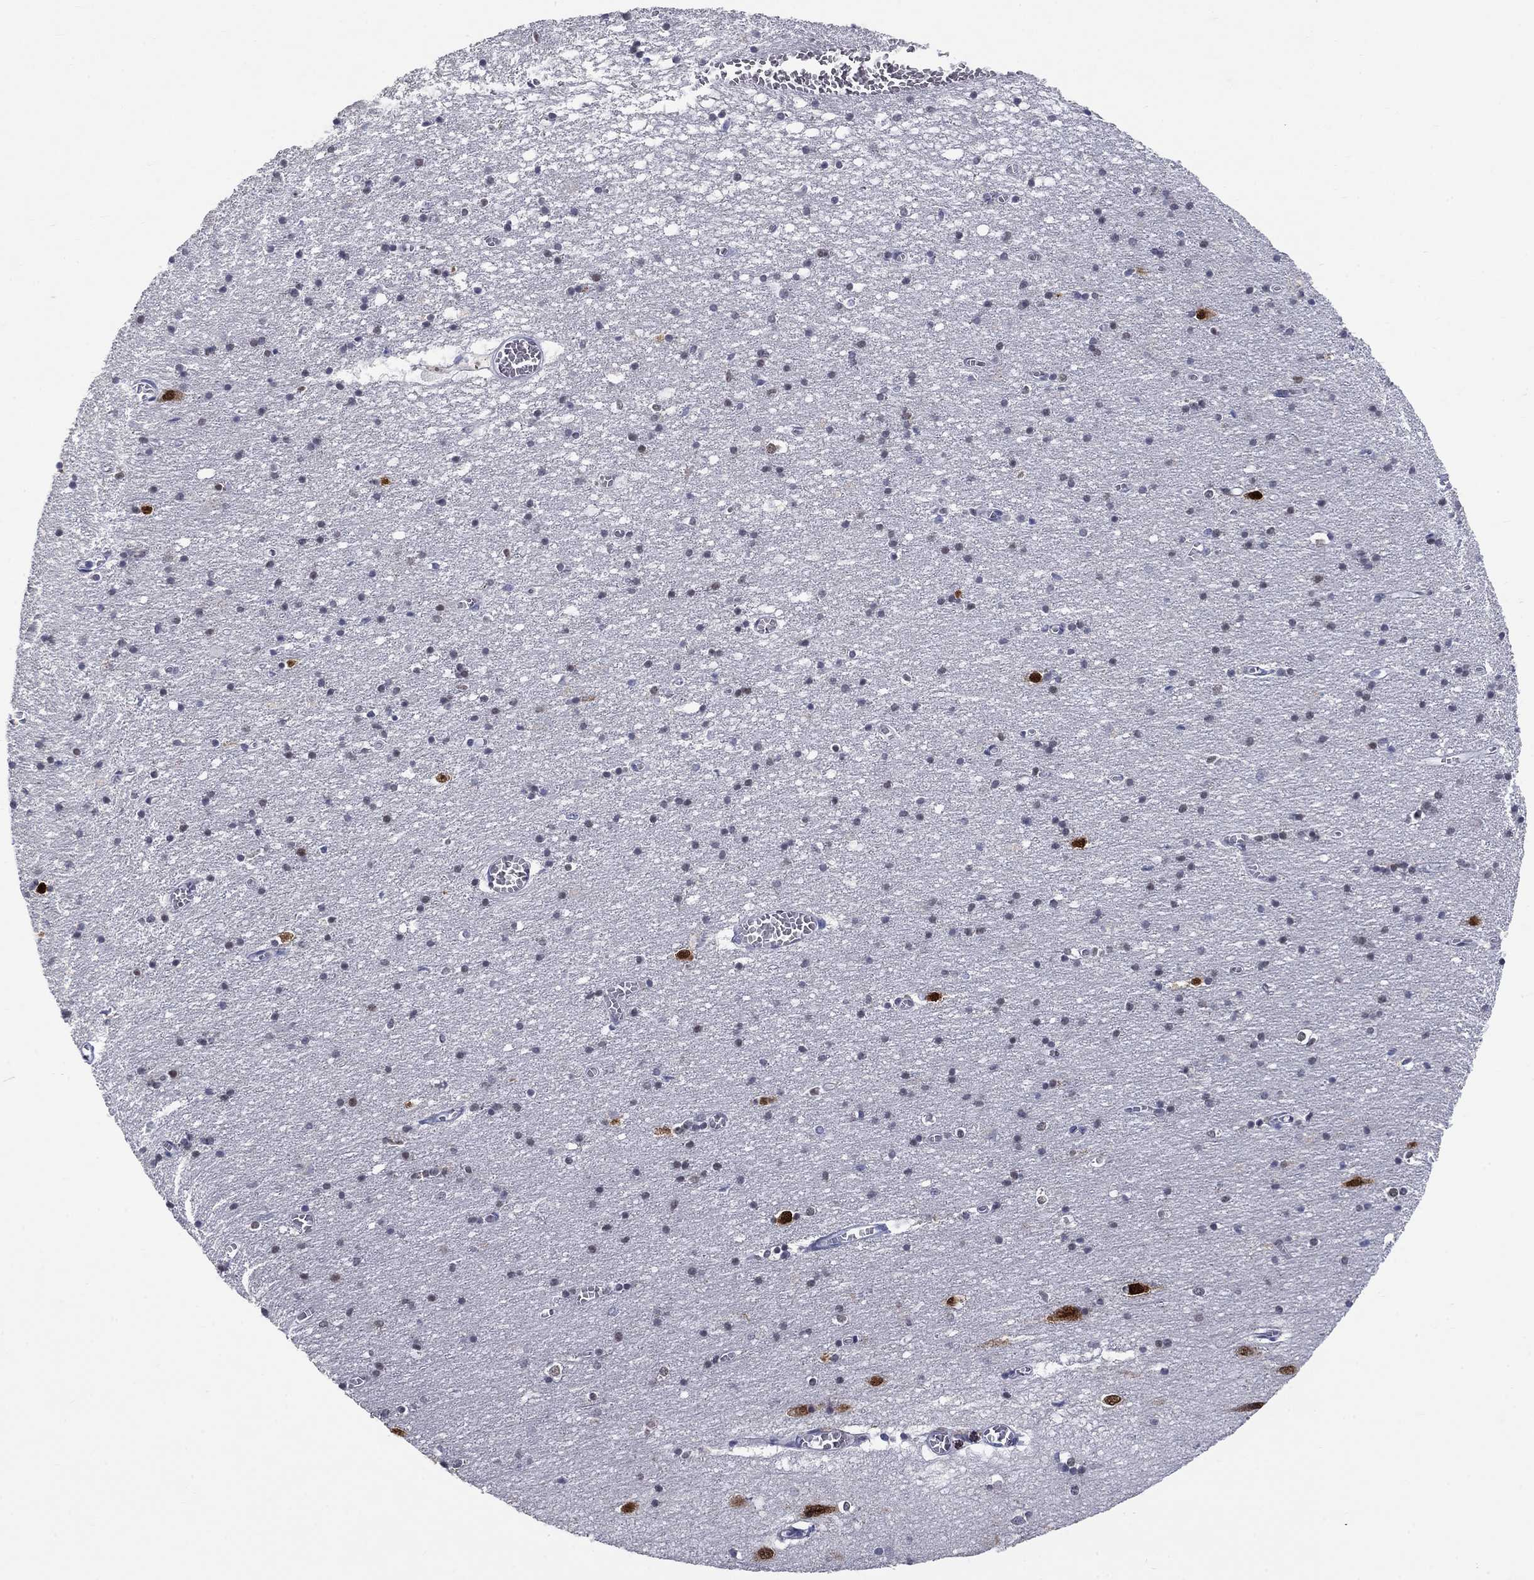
{"staining": {"intensity": "negative", "quantity": "none", "location": "none"}, "tissue": "cerebral cortex", "cell_type": "Endothelial cells", "image_type": "normal", "snomed": [{"axis": "morphology", "description": "Normal tissue, NOS"}, {"axis": "topography", "description": "Cerebral cortex"}], "caption": "A photomicrograph of human cerebral cortex is negative for staining in endothelial cells.", "gene": "ELAVL4", "patient": {"sex": "male", "age": 70}}